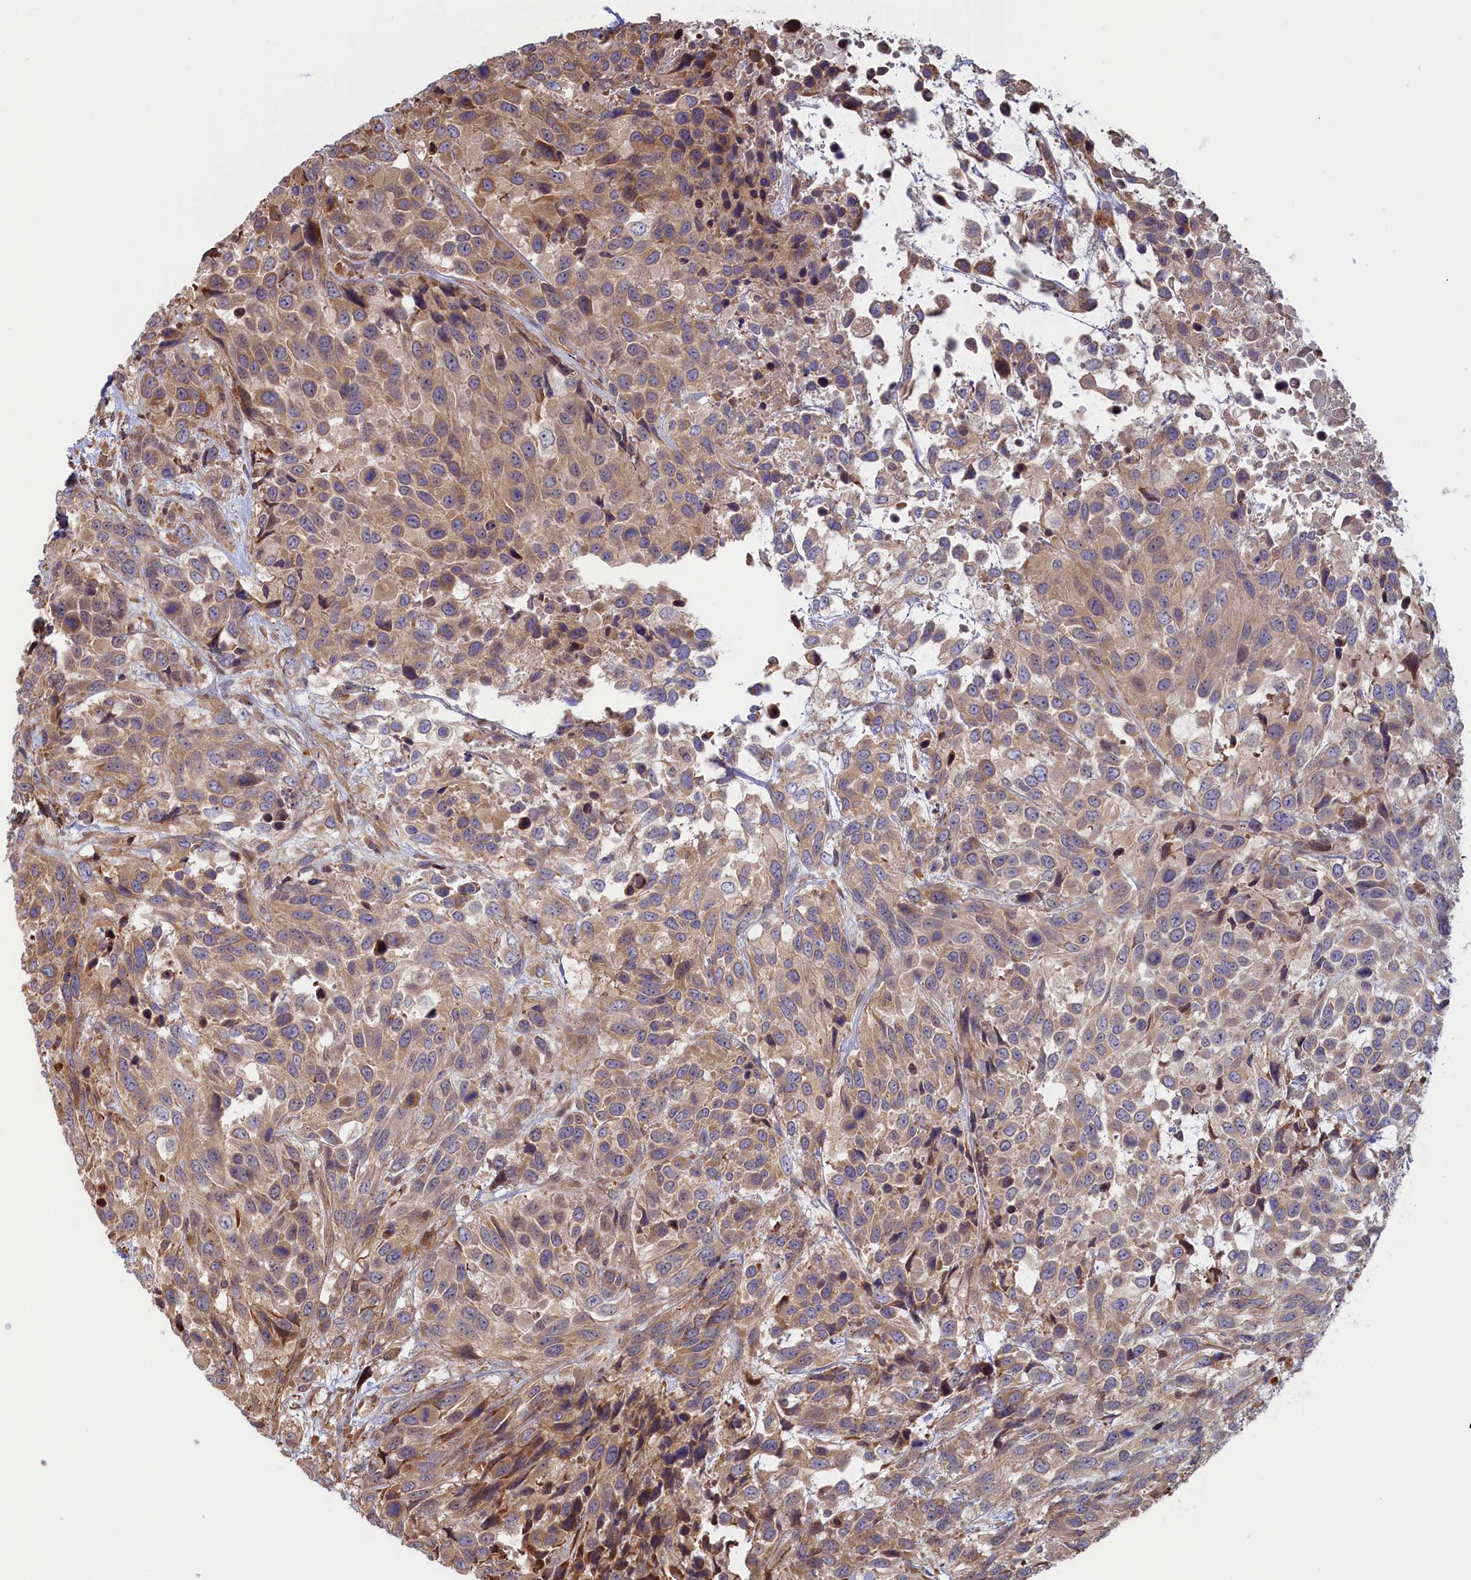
{"staining": {"intensity": "weak", "quantity": ">75%", "location": "cytoplasmic/membranous"}, "tissue": "urothelial cancer", "cell_type": "Tumor cells", "image_type": "cancer", "snomed": [{"axis": "morphology", "description": "Urothelial carcinoma, High grade"}, {"axis": "topography", "description": "Urinary bladder"}], "caption": "Tumor cells reveal low levels of weak cytoplasmic/membranous expression in about >75% of cells in human urothelial cancer.", "gene": "RILPL1", "patient": {"sex": "female", "age": 70}}